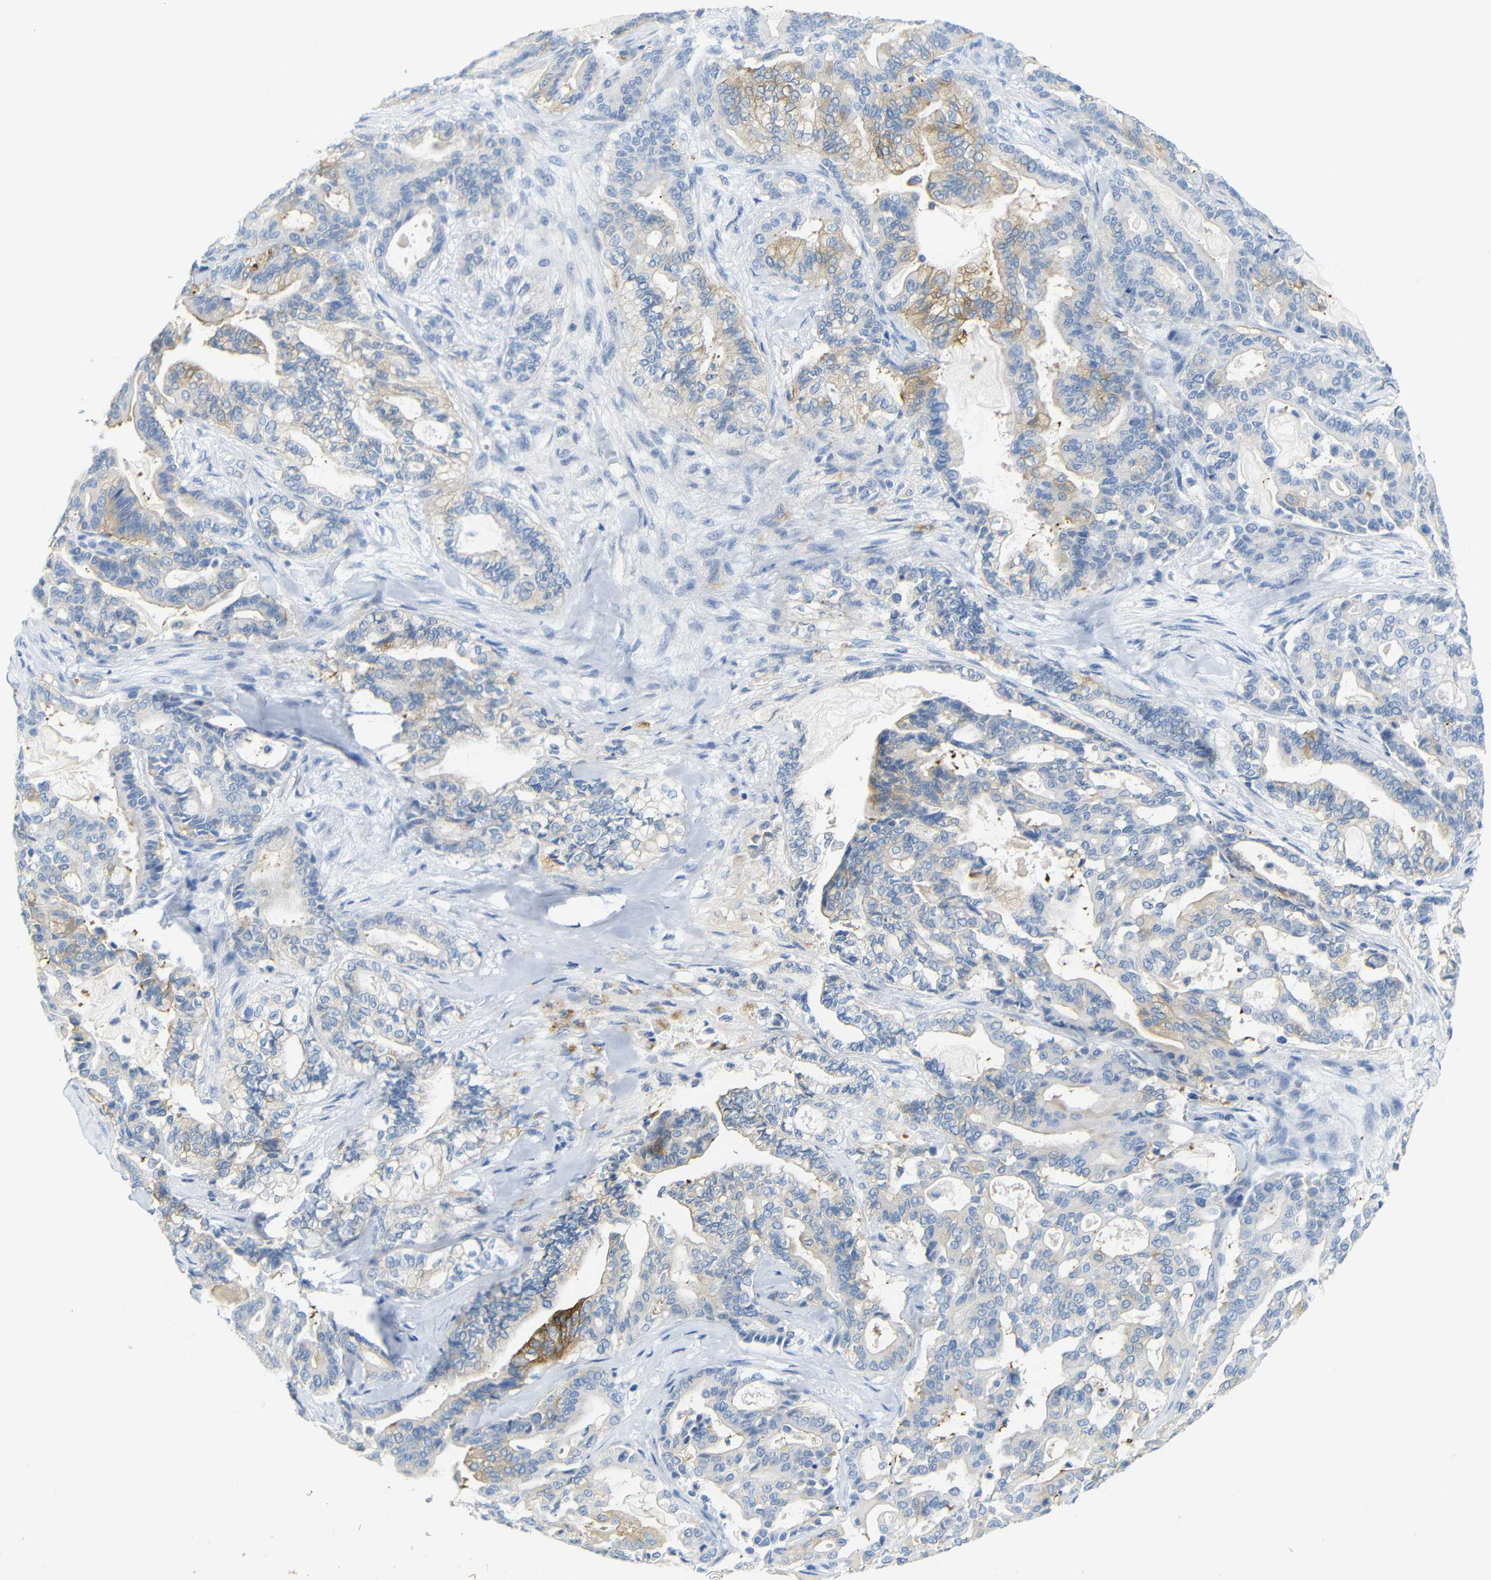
{"staining": {"intensity": "weak", "quantity": "<25%", "location": "cytoplasmic/membranous"}, "tissue": "pancreatic cancer", "cell_type": "Tumor cells", "image_type": "cancer", "snomed": [{"axis": "morphology", "description": "Adenocarcinoma, NOS"}, {"axis": "topography", "description": "Pancreas"}], "caption": "A photomicrograph of pancreatic cancer (adenocarcinoma) stained for a protein exhibits no brown staining in tumor cells.", "gene": "FCRL1", "patient": {"sex": "male", "age": 63}}